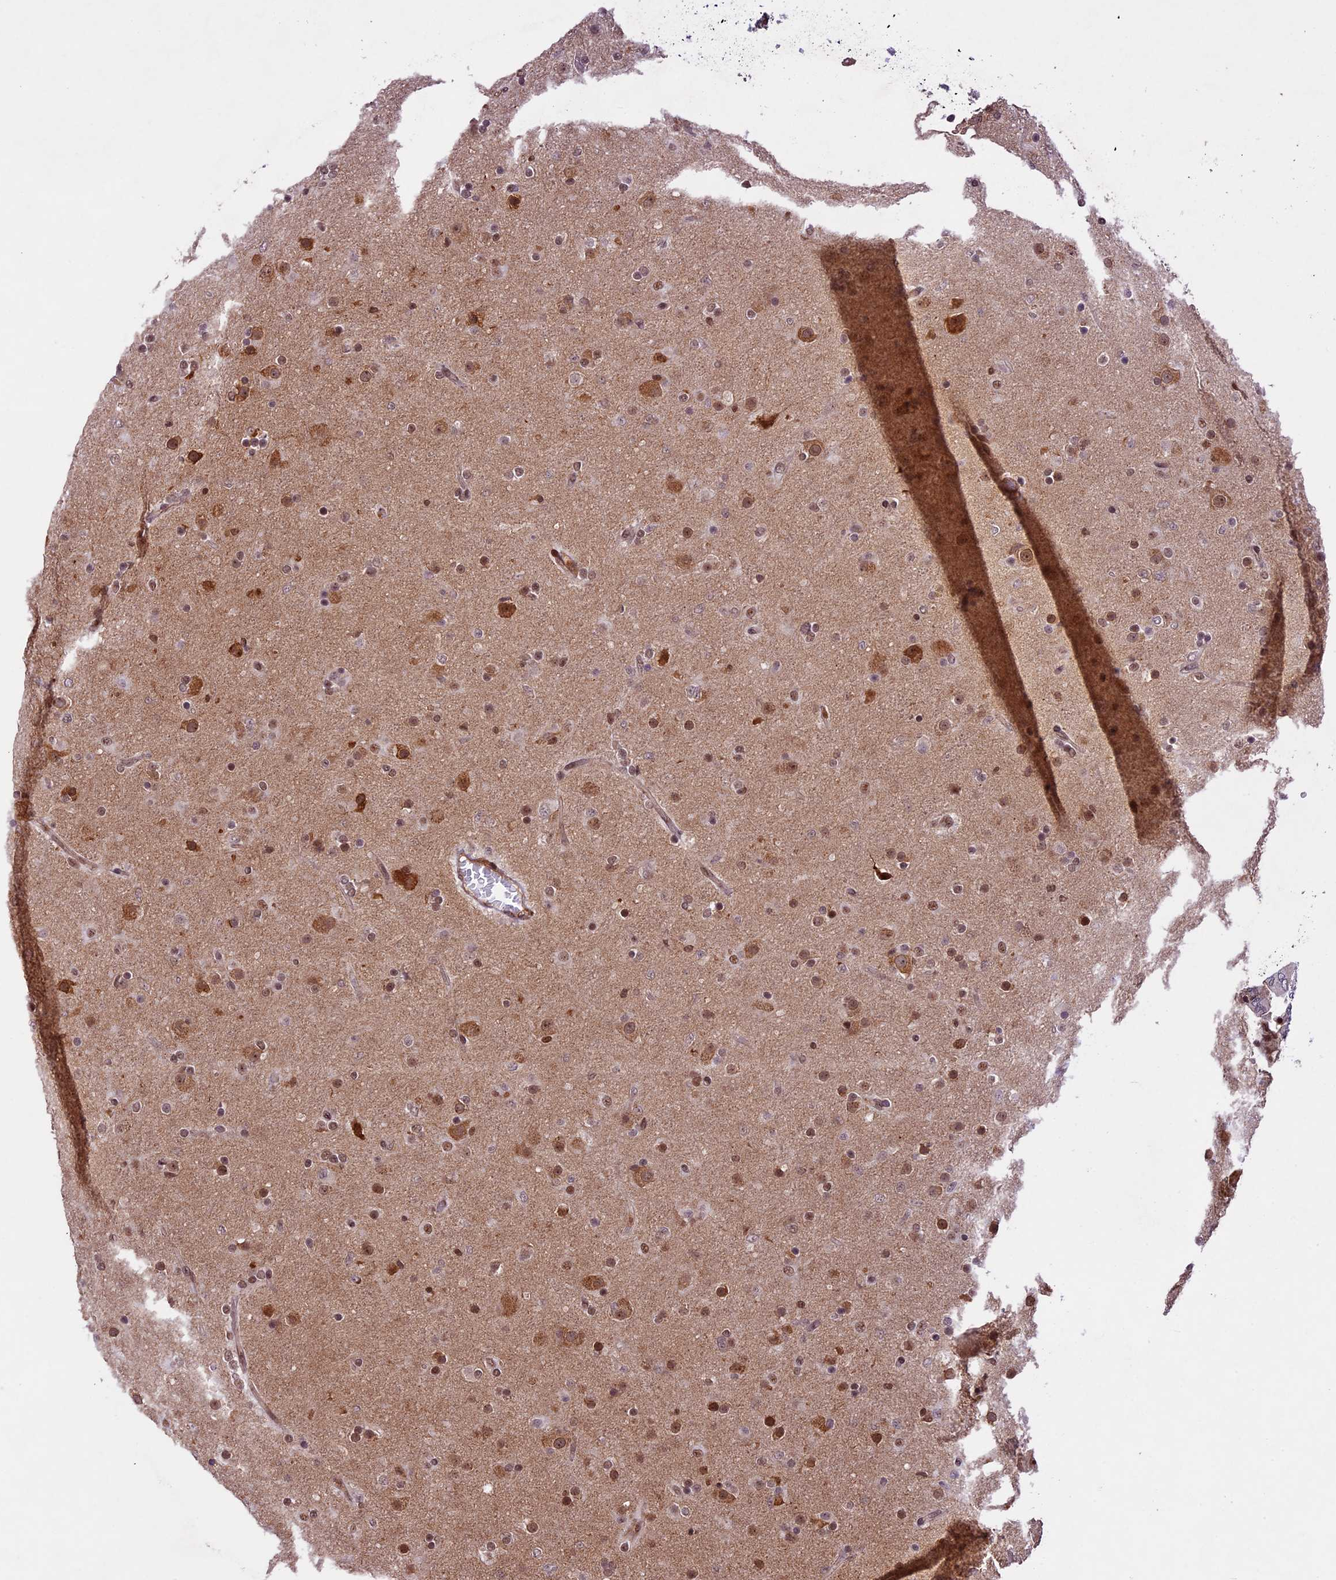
{"staining": {"intensity": "moderate", "quantity": ">75%", "location": "cytoplasmic/membranous,nuclear"}, "tissue": "glioma", "cell_type": "Tumor cells", "image_type": "cancer", "snomed": [{"axis": "morphology", "description": "Glioma, malignant, Low grade"}, {"axis": "topography", "description": "Brain"}], "caption": "Moderate cytoplasmic/membranous and nuclear protein expression is appreciated in about >75% of tumor cells in glioma.", "gene": "DHX38", "patient": {"sex": "male", "age": 65}}